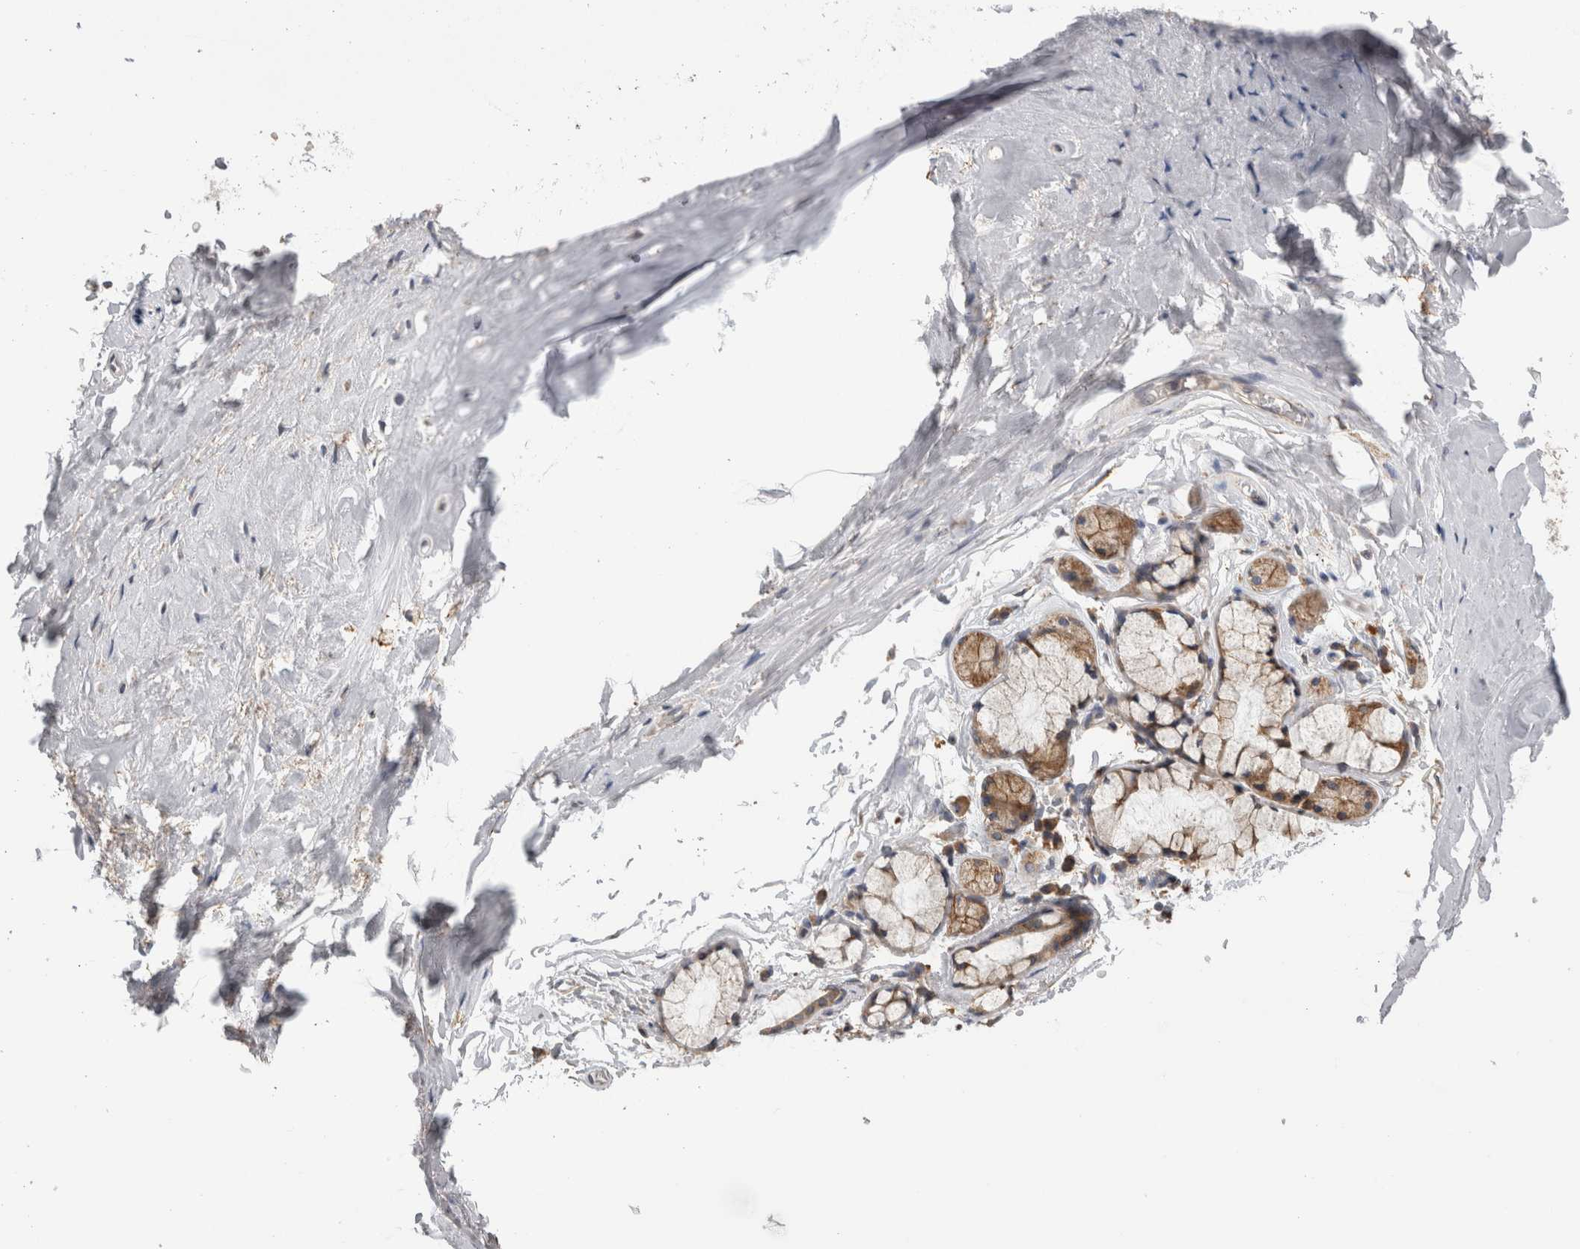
{"staining": {"intensity": "moderate", "quantity": ">75%", "location": "cytoplasmic/membranous"}, "tissue": "adipose tissue", "cell_type": "Adipocytes", "image_type": "normal", "snomed": [{"axis": "morphology", "description": "Normal tissue, NOS"}, {"axis": "topography", "description": "Cartilage tissue"}, {"axis": "topography", "description": "Bronchus"}], "caption": "Adipose tissue stained with immunohistochemistry (IHC) shows moderate cytoplasmic/membranous expression in approximately >75% of adipocytes.", "gene": "SMAP2", "patient": {"sex": "female", "age": 73}}